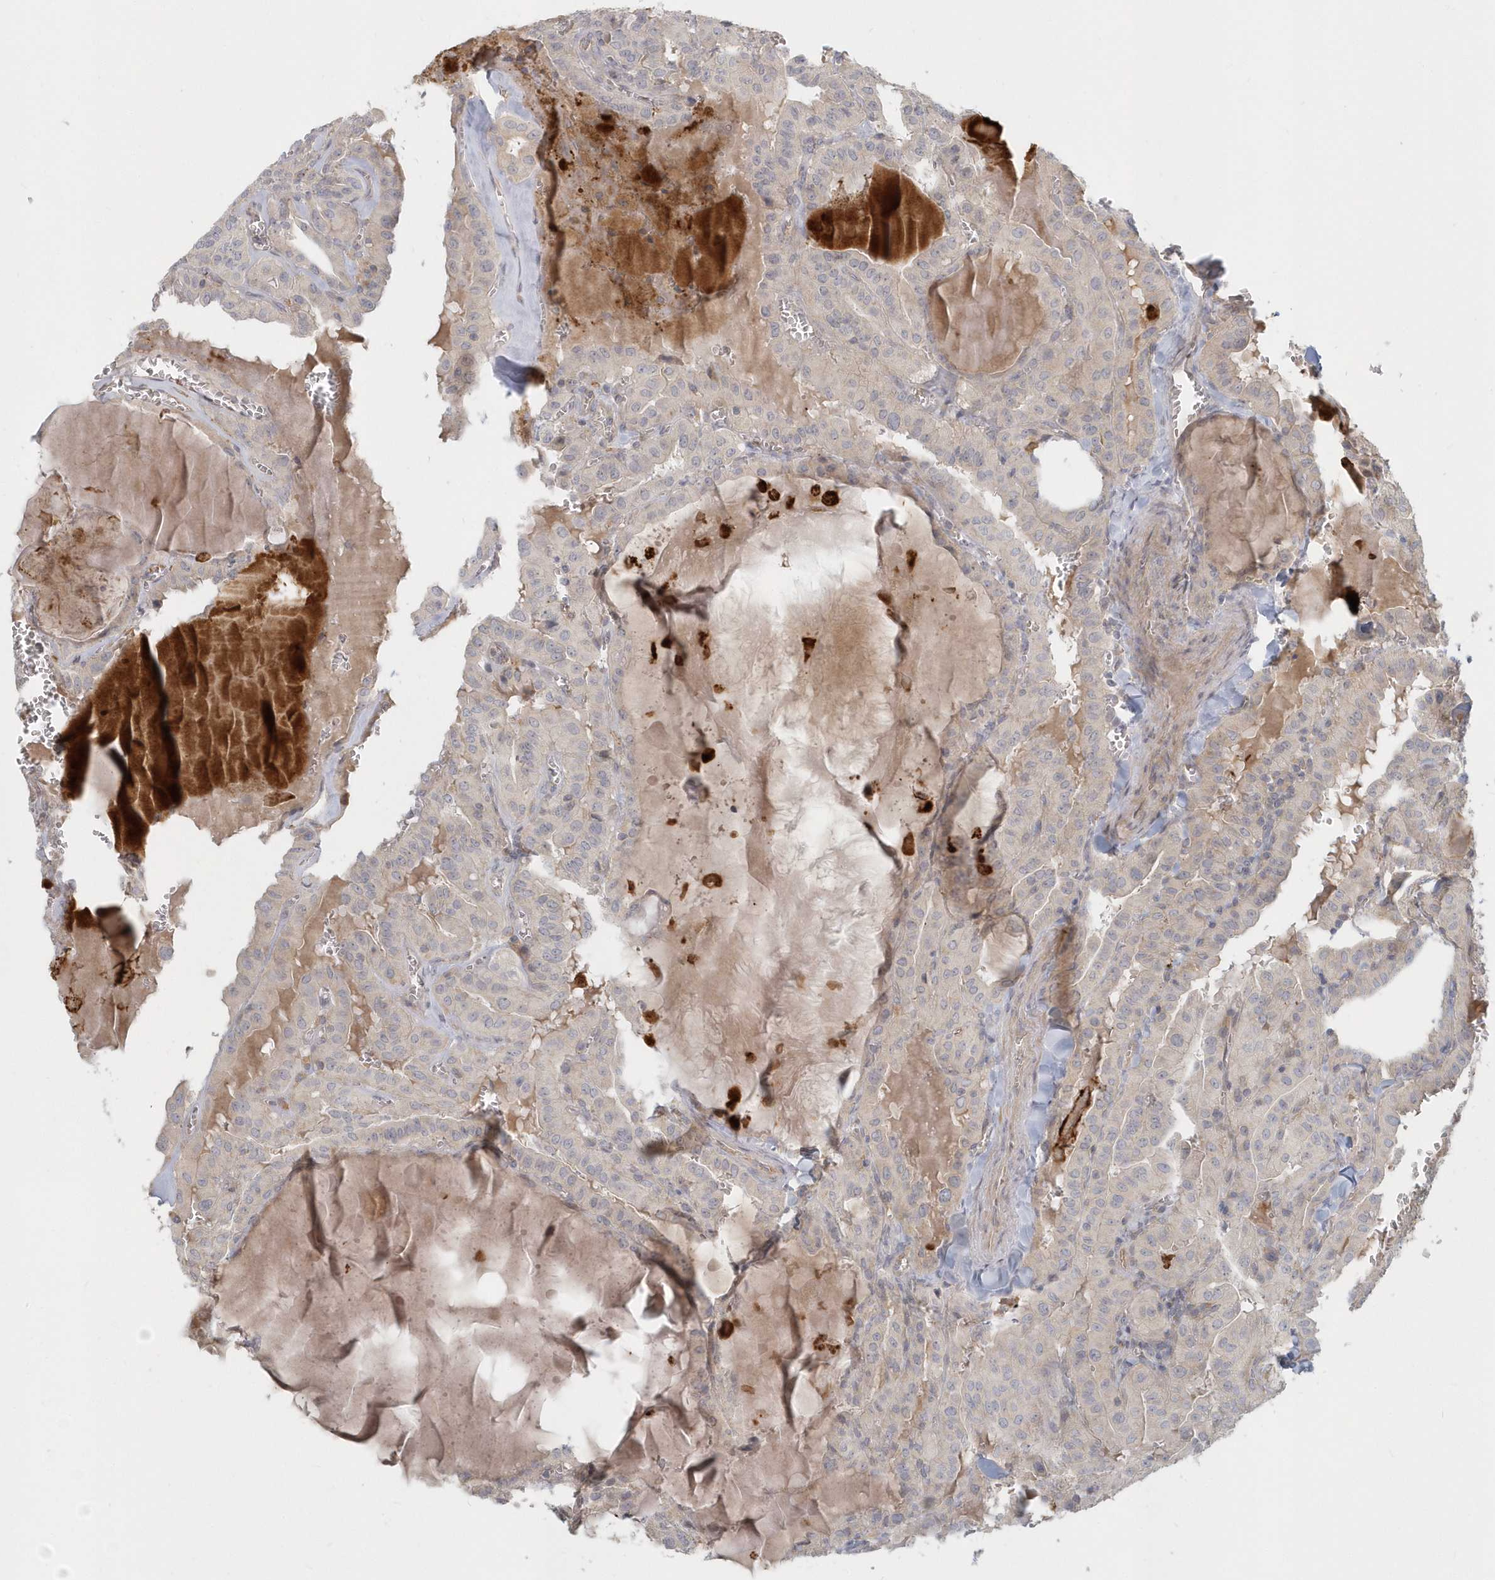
{"staining": {"intensity": "weak", "quantity": "<25%", "location": "cytoplasmic/membranous"}, "tissue": "thyroid cancer", "cell_type": "Tumor cells", "image_type": "cancer", "snomed": [{"axis": "morphology", "description": "Papillary adenocarcinoma, NOS"}, {"axis": "topography", "description": "Thyroid gland"}], "caption": "IHC image of neoplastic tissue: human thyroid cancer stained with DAB displays no significant protein staining in tumor cells. The staining was performed using DAB to visualize the protein expression in brown, while the nuclei were stained in blue with hematoxylin (Magnification: 20x).", "gene": "NAPB", "patient": {"sex": "male", "age": 52}}